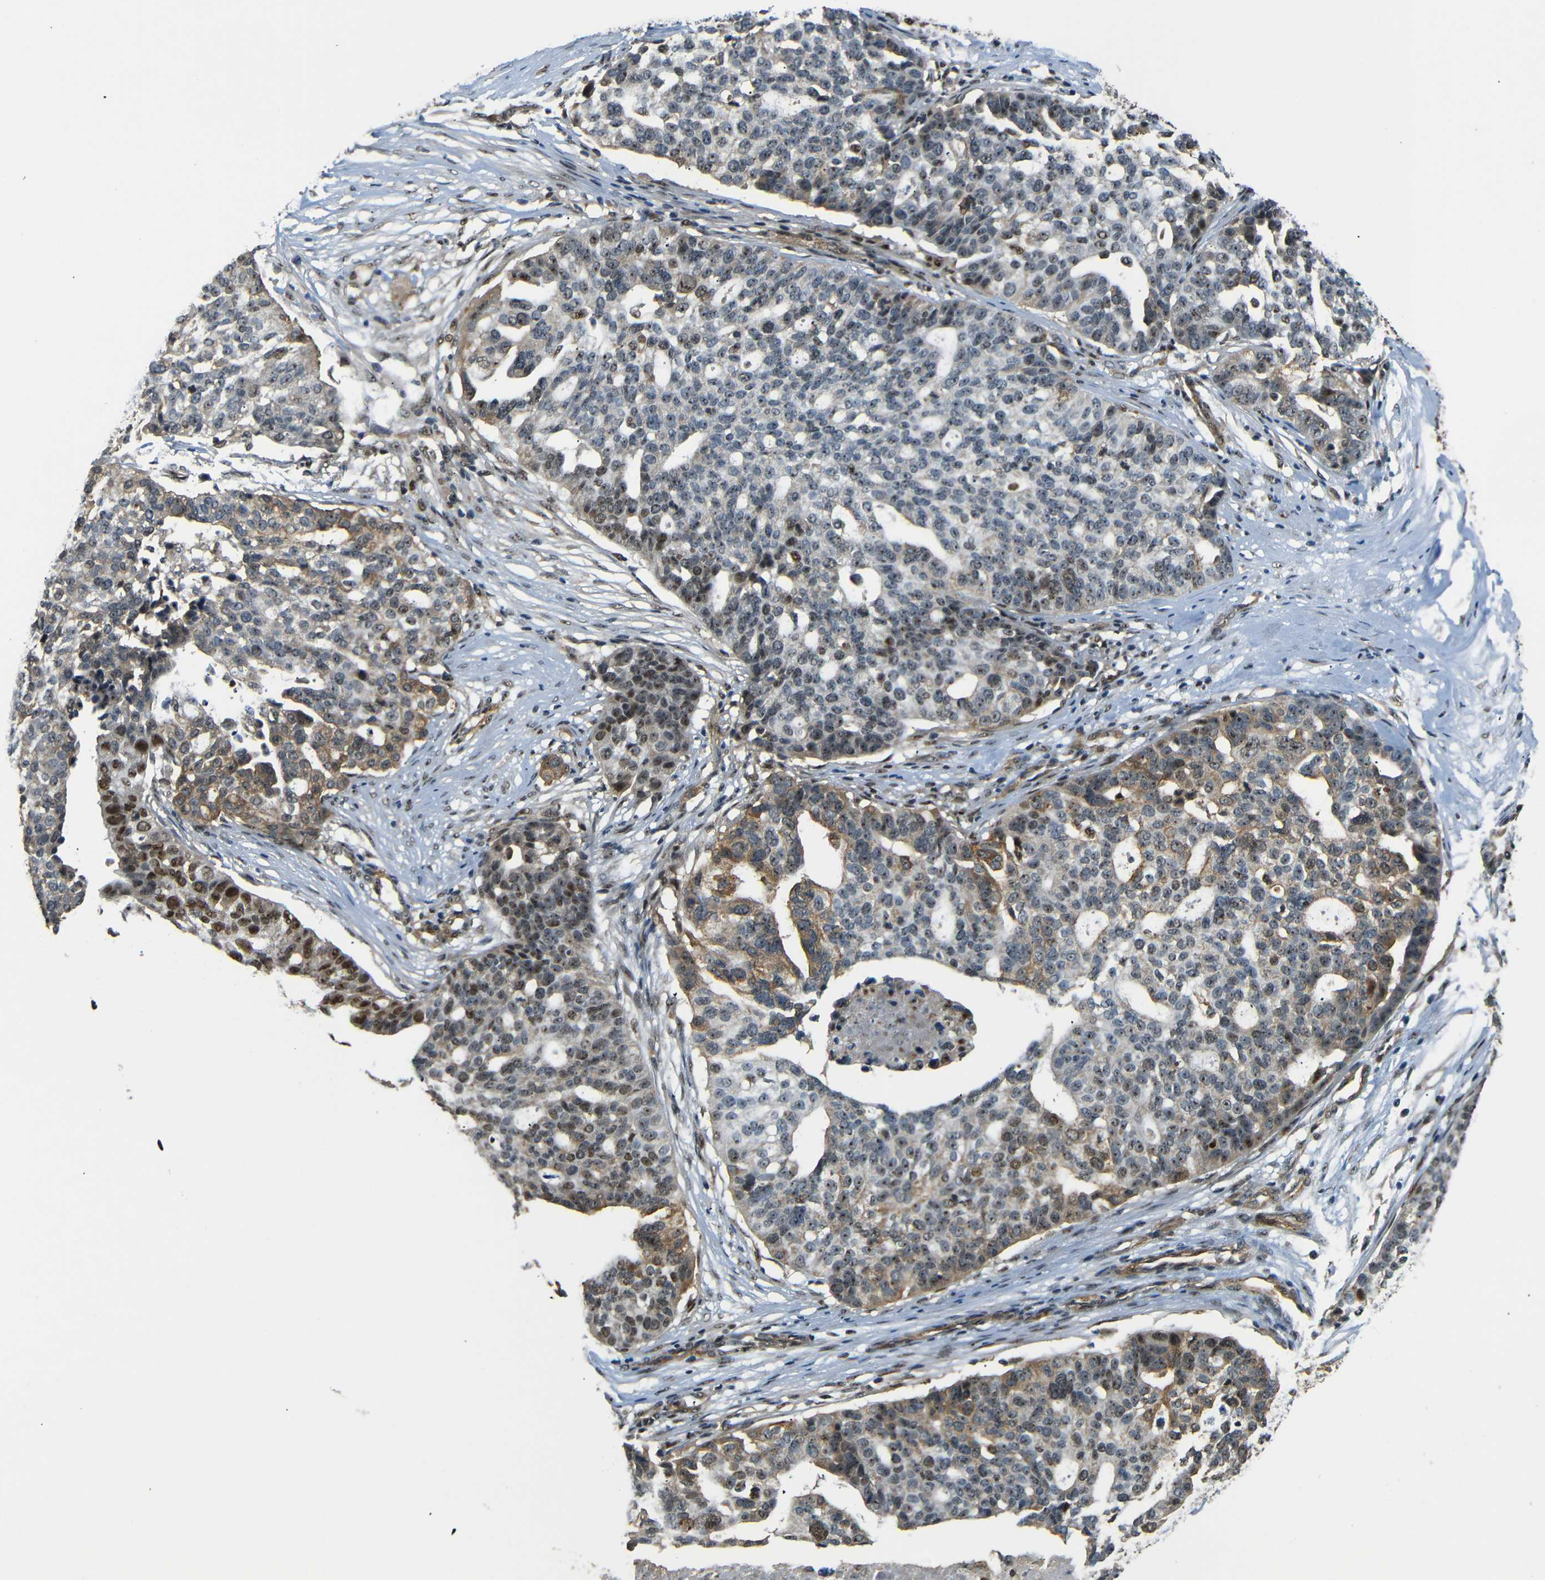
{"staining": {"intensity": "moderate", "quantity": ">75%", "location": "cytoplasmic/membranous,nuclear"}, "tissue": "ovarian cancer", "cell_type": "Tumor cells", "image_type": "cancer", "snomed": [{"axis": "morphology", "description": "Cystadenocarcinoma, serous, NOS"}, {"axis": "topography", "description": "Ovary"}], "caption": "Brown immunohistochemical staining in human ovarian cancer (serous cystadenocarcinoma) exhibits moderate cytoplasmic/membranous and nuclear positivity in about >75% of tumor cells. (IHC, brightfield microscopy, high magnification).", "gene": "PARN", "patient": {"sex": "female", "age": 59}}